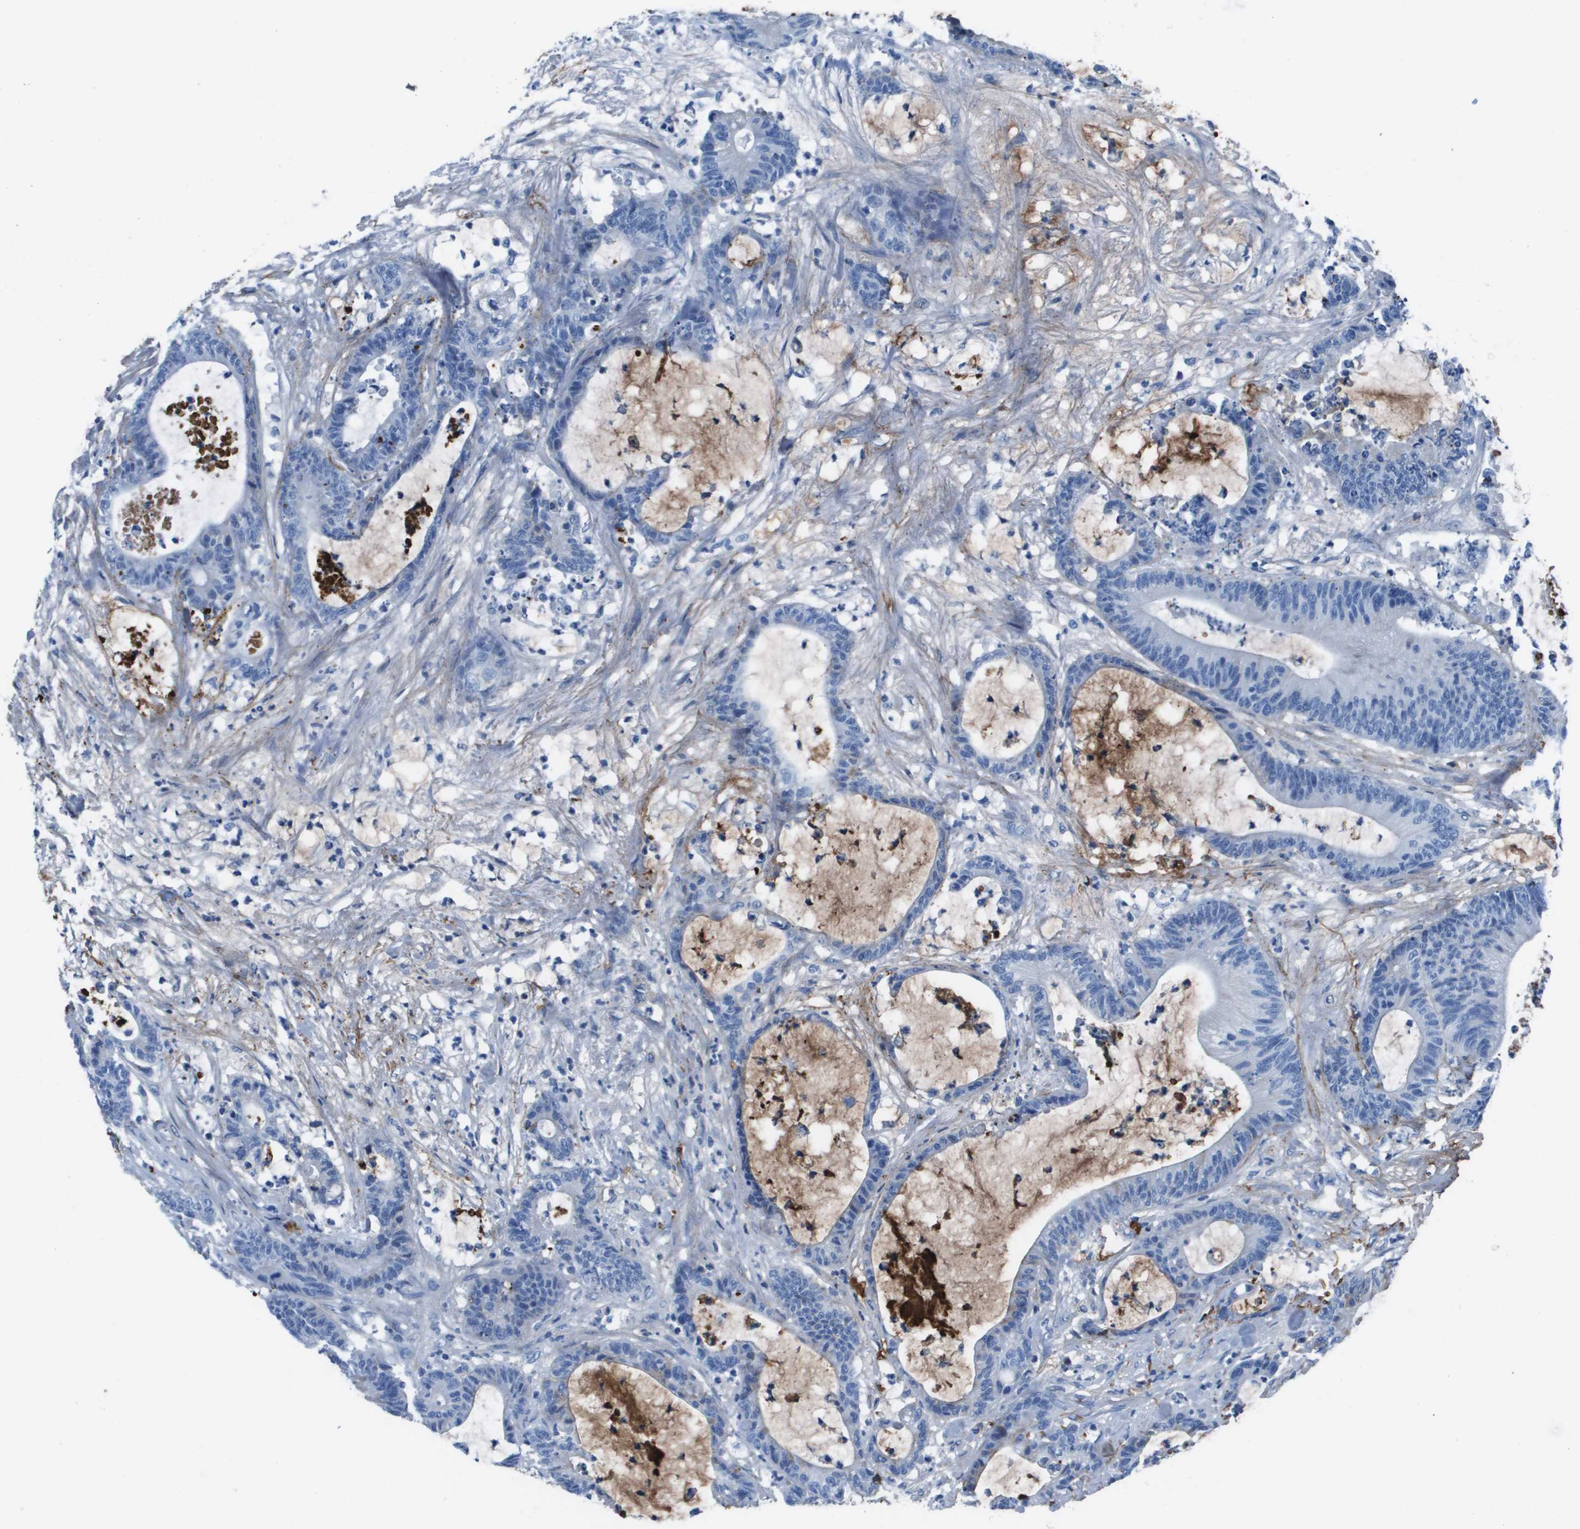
{"staining": {"intensity": "negative", "quantity": "none", "location": "none"}, "tissue": "colorectal cancer", "cell_type": "Tumor cells", "image_type": "cancer", "snomed": [{"axis": "morphology", "description": "Adenocarcinoma, NOS"}, {"axis": "topography", "description": "Colon"}], "caption": "The immunohistochemistry (IHC) photomicrograph has no significant positivity in tumor cells of colorectal cancer (adenocarcinoma) tissue.", "gene": "VTN", "patient": {"sex": "female", "age": 84}}